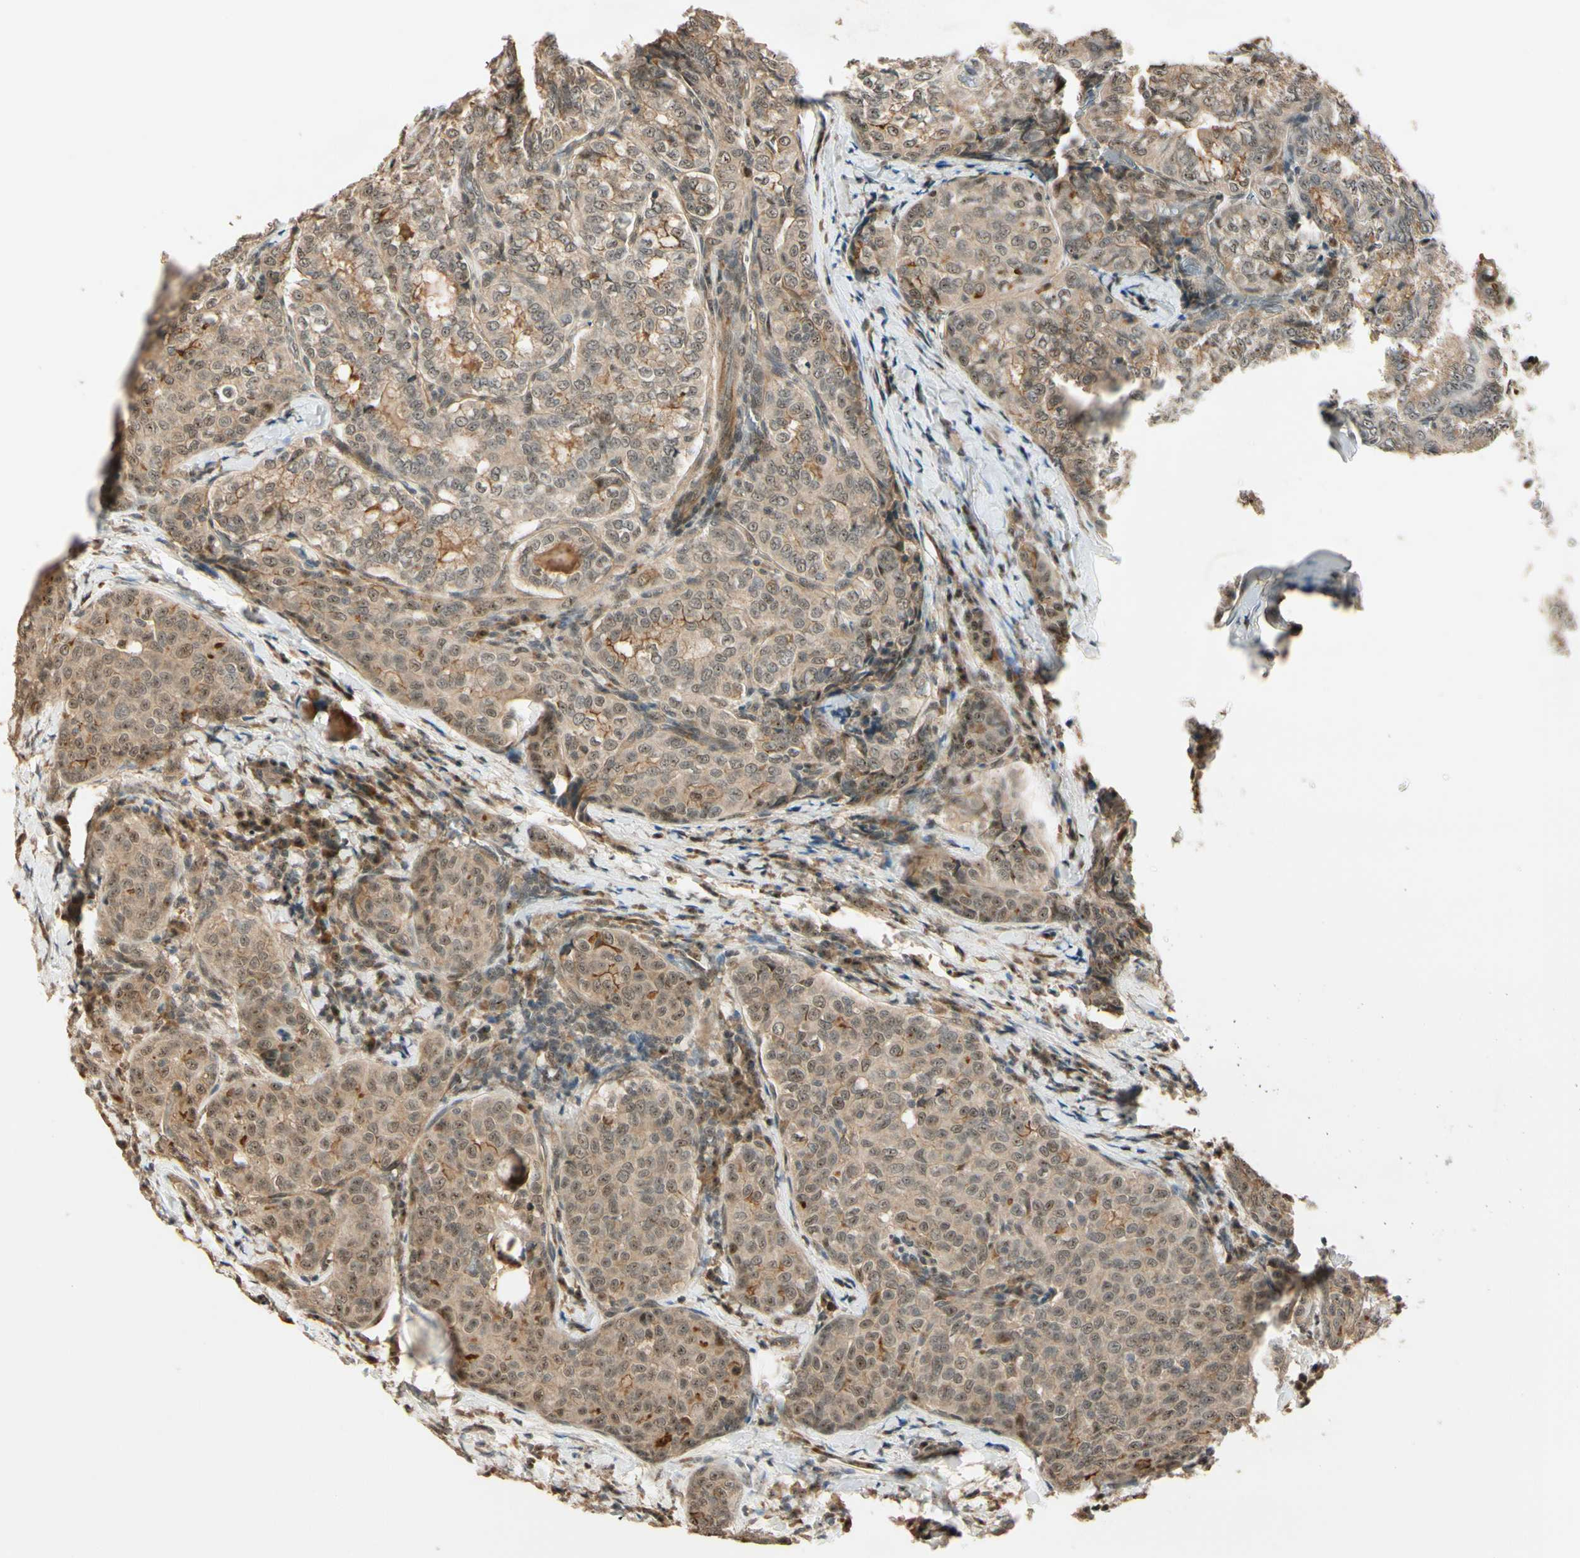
{"staining": {"intensity": "moderate", "quantity": ">75%", "location": "cytoplasmic/membranous,nuclear"}, "tissue": "thyroid cancer", "cell_type": "Tumor cells", "image_type": "cancer", "snomed": [{"axis": "morphology", "description": "Normal tissue, NOS"}, {"axis": "morphology", "description": "Papillary adenocarcinoma, NOS"}, {"axis": "topography", "description": "Thyroid gland"}], "caption": "There is medium levels of moderate cytoplasmic/membranous and nuclear expression in tumor cells of thyroid cancer, as demonstrated by immunohistochemical staining (brown color).", "gene": "MCPH1", "patient": {"sex": "female", "age": 30}}